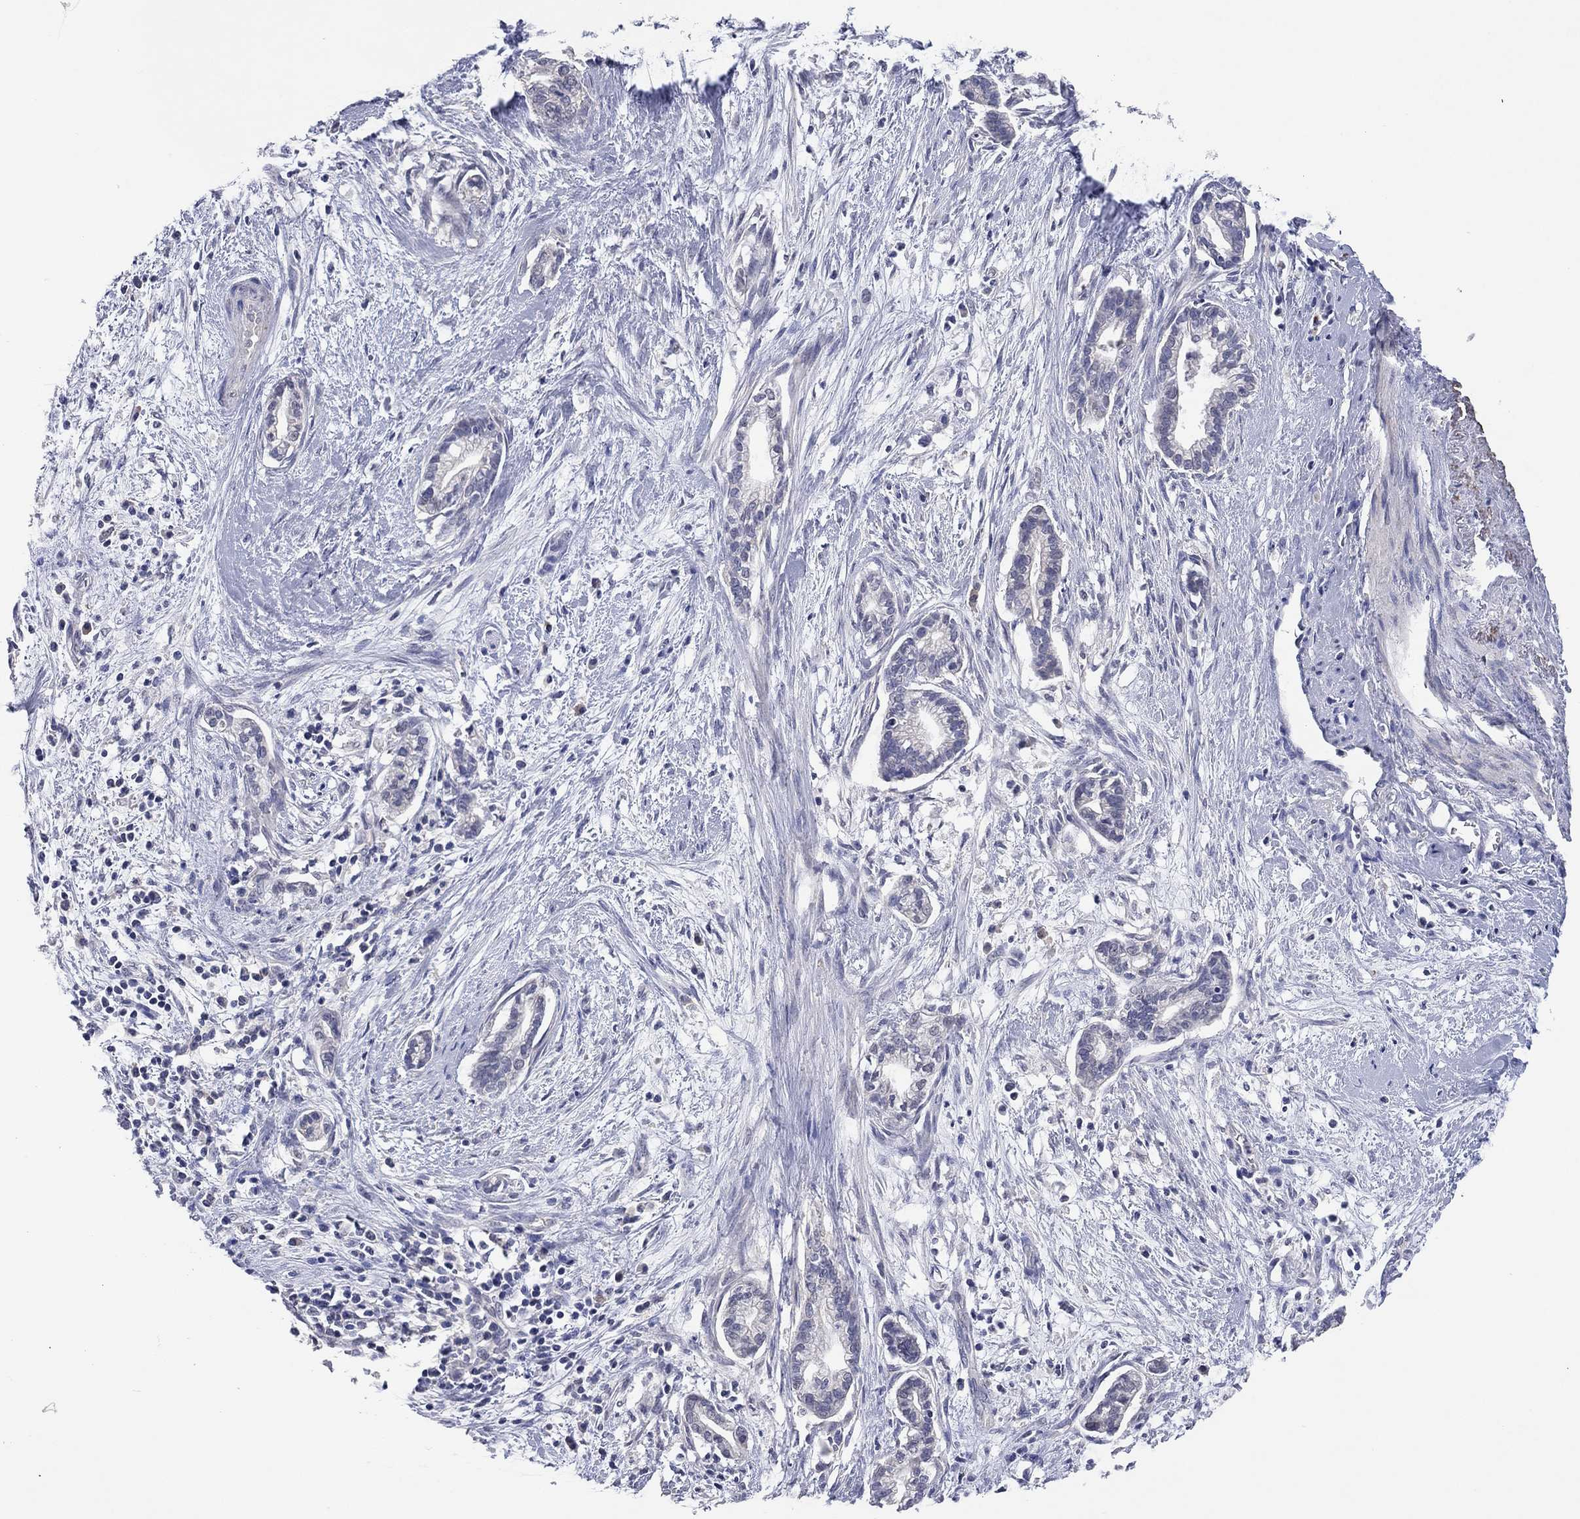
{"staining": {"intensity": "negative", "quantity": "none", "location": "none"}, "tissue": "cervical cancer", "cell_type": "Tumor cells", "image_type": "cancer", "snomed": [{"axis": "morphology", "description": "Adenocarcinoma, NOS"}, {"axis": "topography", "description": "Cervix"}], "caption": "Immunohistochemistry (IHC) histopathology image of neoplastic tissue: adenocarcinoma (cervical) stained with DAB (3,3'-diaminobenzidine) exhibits no significant protein staining in tumor cells.", "gene": "MMP13", "patient": {"sex": "female", "age": 62}}